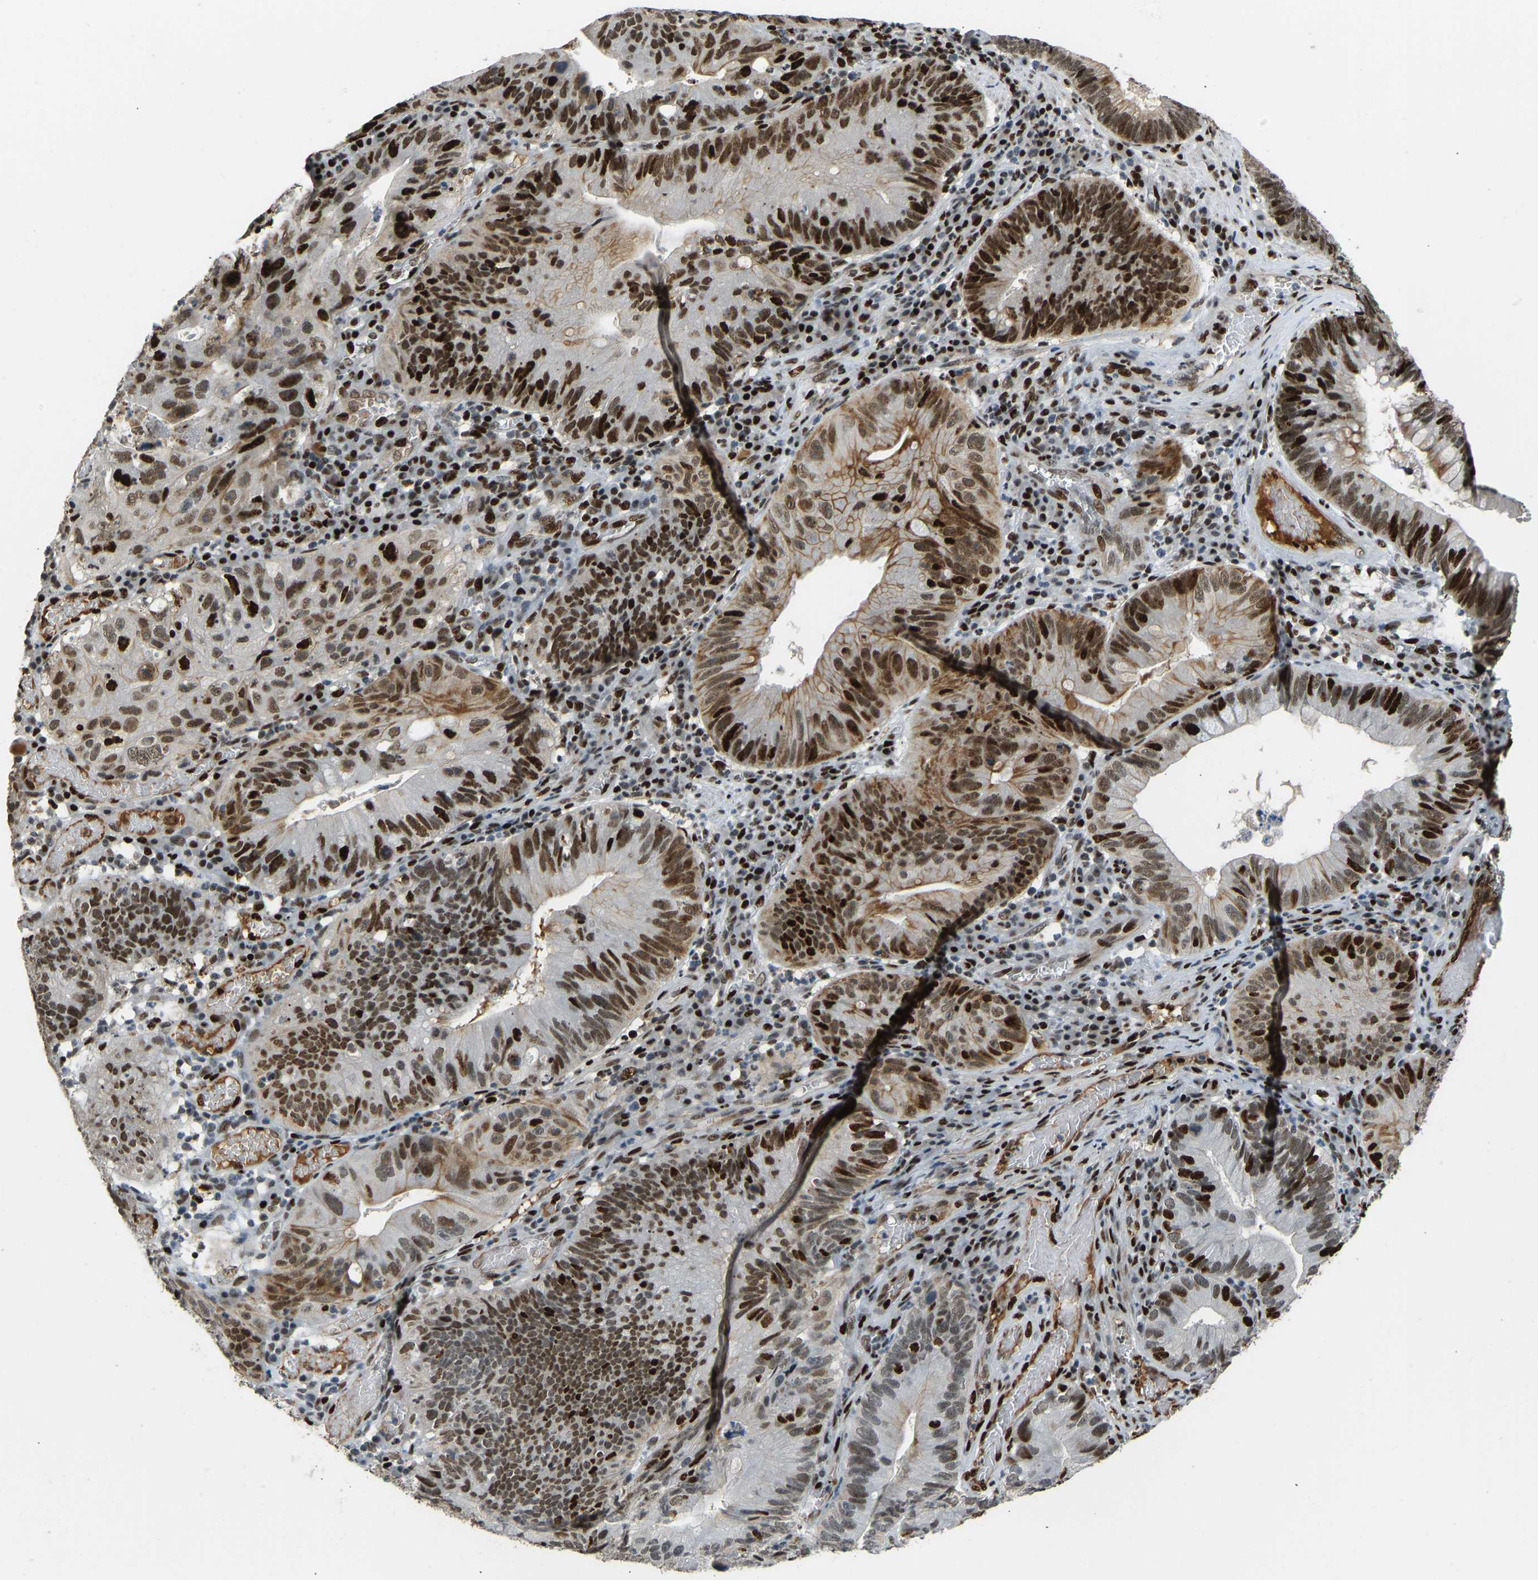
{"staining": {"intensity": "strong", "quantity": ">75%", "location": "nuclear"}, "tissue": "stomach cancer", "cell_type": "Tumor cells", "image_type": "cancer", "snomed": [{"axis": "morphology", "description": "Adenocarcinoma, NOS"}, {"axis": "topography", "description": "Stomach"}], "caption": "Brown immunohistochemical staining in human stomach cancer (adenocarcinoma) demonstrates strong nuclear staining in approximately >75% of tumor cells.", "gene": "FOXK1", "patient": {"sex": "male", "age": 59}}